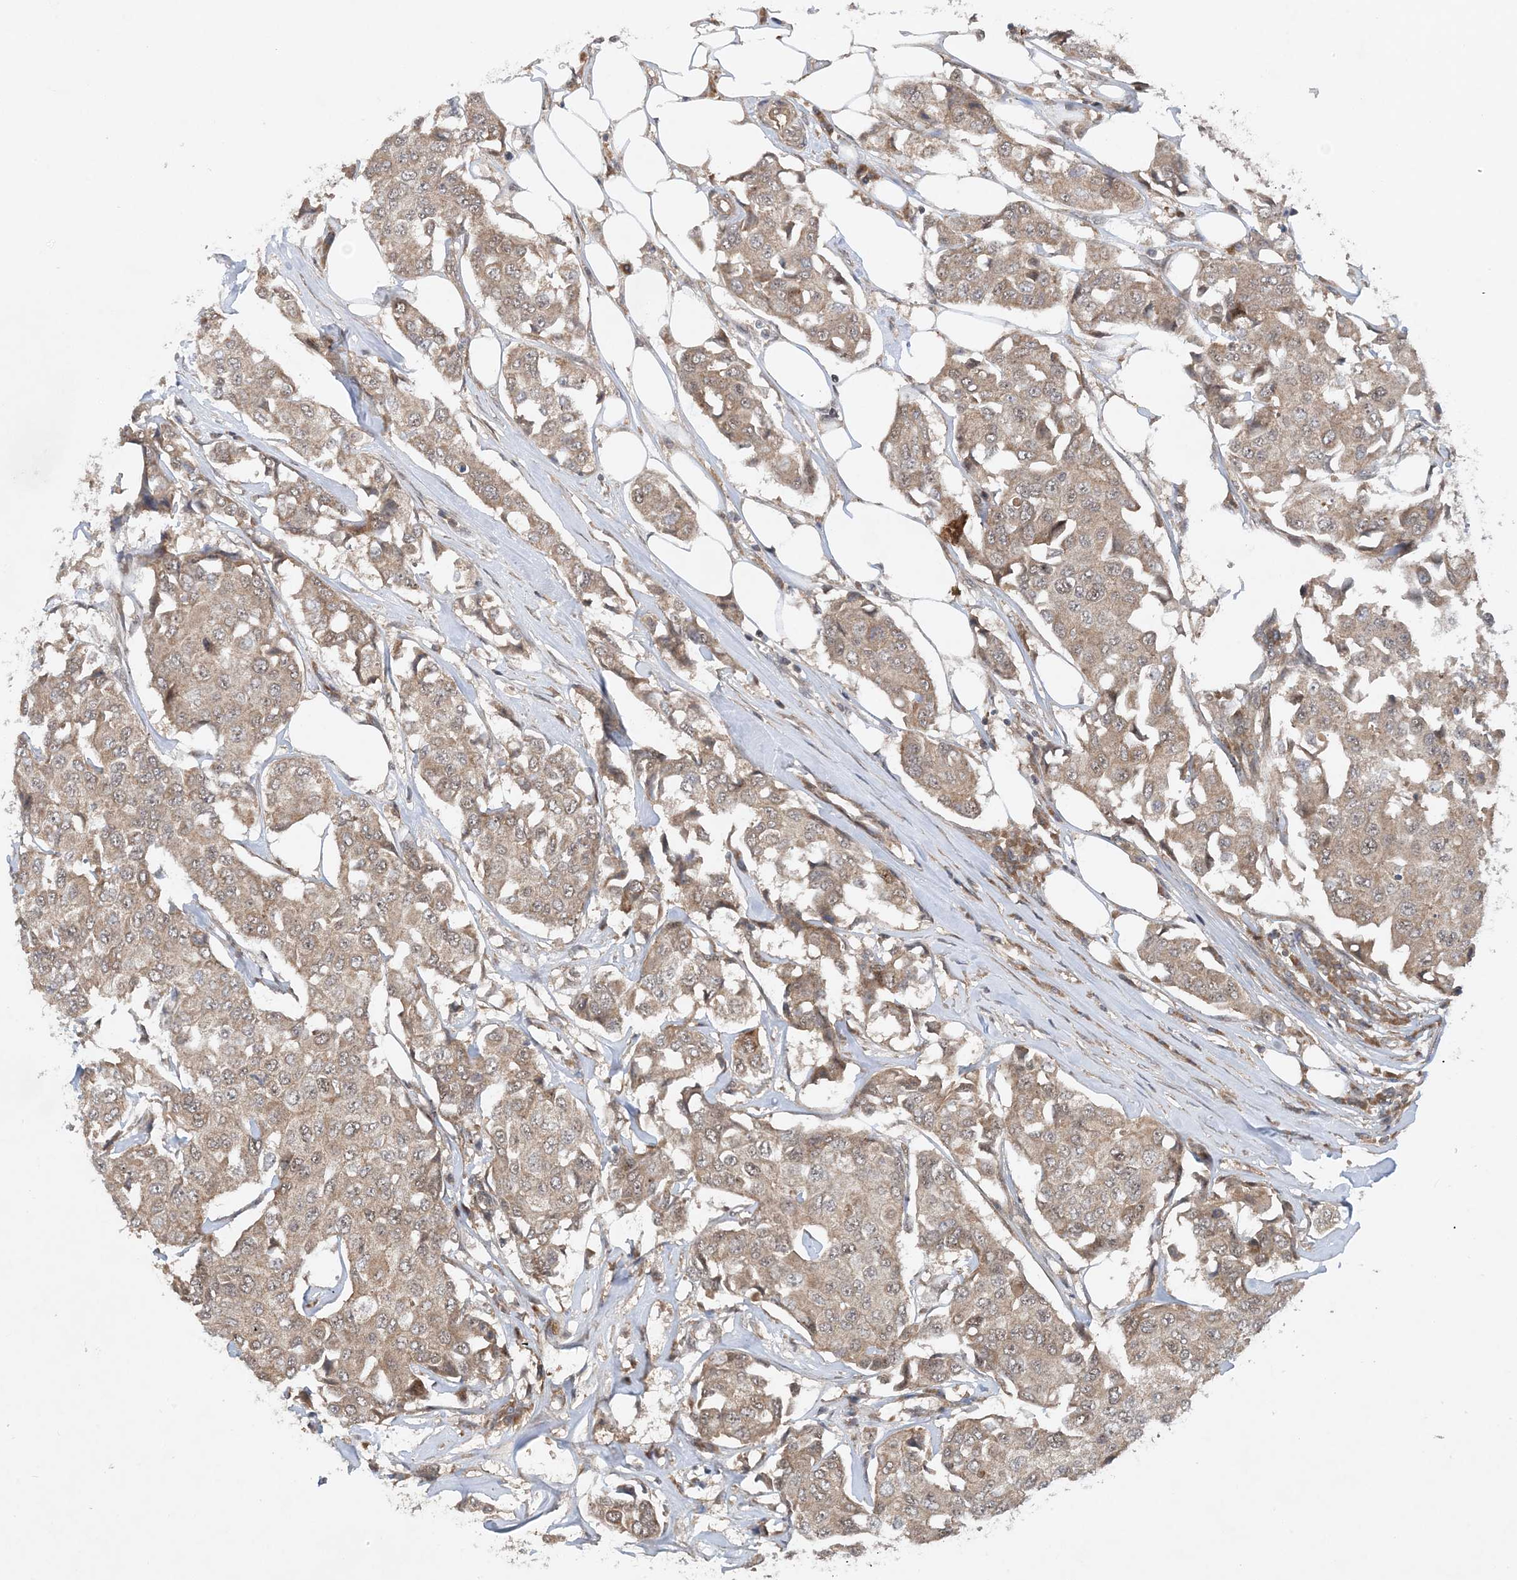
{"staining": {"intensity": "weak", "quantity": ">75%", "location": "cytoplasmic/membranous"}, "tissue": "breast cancer", "cell_type": "Tumor cells", "image_type": "cancer", "snomed": [{"axis": "morphology", "description": "Duct carcinoma"}, {"axis": "topography", "description": "Breast"}], "caption": "Immunohistochemical staining of breast cancer (infiltrating ductal carcinoma) demonstrates low levels of weak cytoplasmic/membranous protein staining in about >75% of tumor cells. (DAB = brown stain, brightfield microscopy at high magnification).", "gene": "HEMK1", "patient": {"sex": "female", "age": 80}}